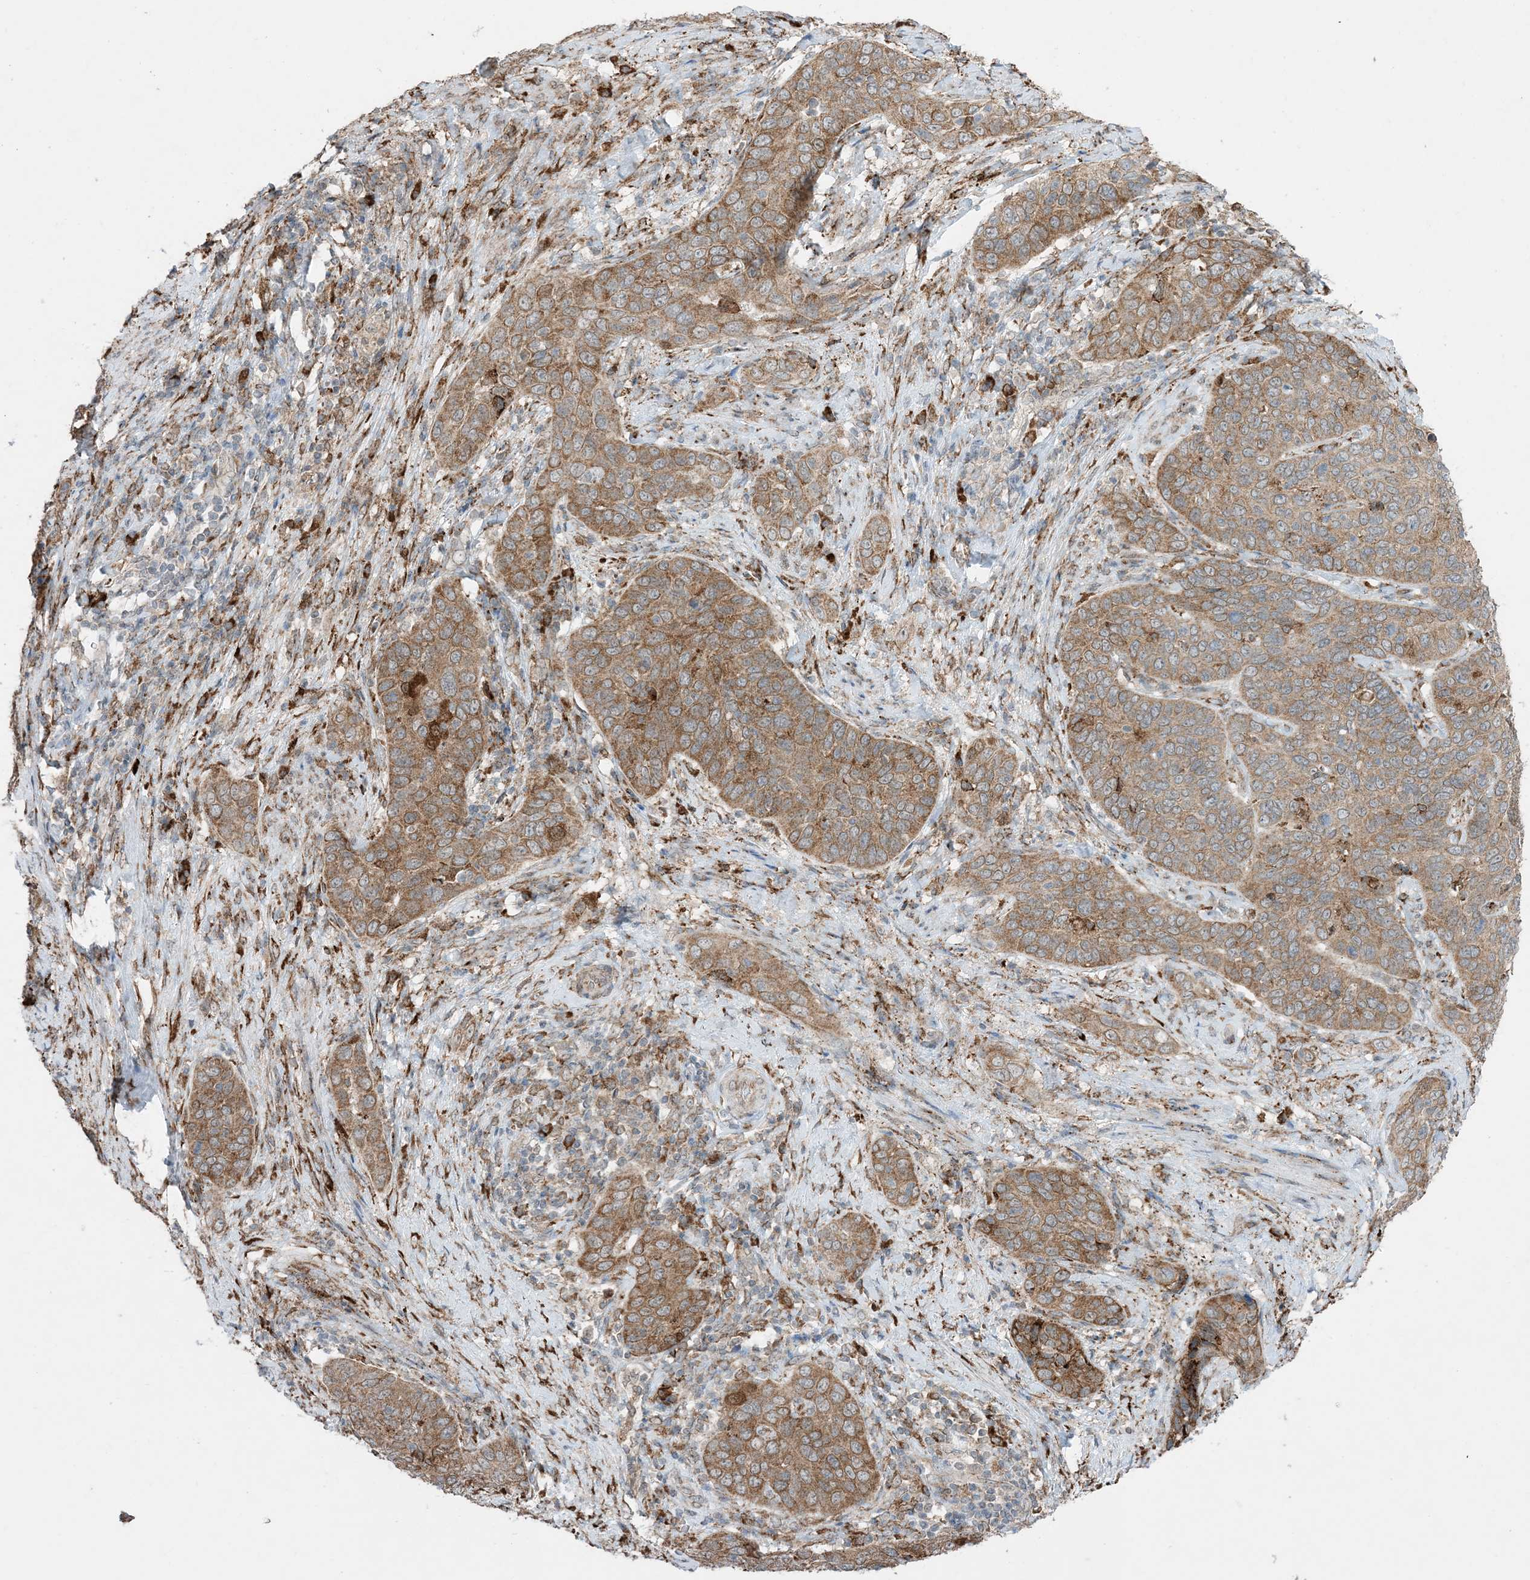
{"staining": {"intensity": "moderate", "quantity": ">75%", "location": "cytoplasmic/membranous"}, "tissue": "cervical cancer", "cell_type": "Tumor cells", "image_type": "cancer", "snomed": [{"axis": "morphology", "description": "Squamous cell carcinoma, NOS"}, {"axis": "topography", "description": "Cervix"}], "caption": "Cervical cancer (squamous cell carcinoma) stained for a protein (brown) reveals moderate cytoplasmic/membranous positive staining in approximately >75% of tumor cells.", "gene": "ODC1", "patient": {"sex": "female", "age": 60}}